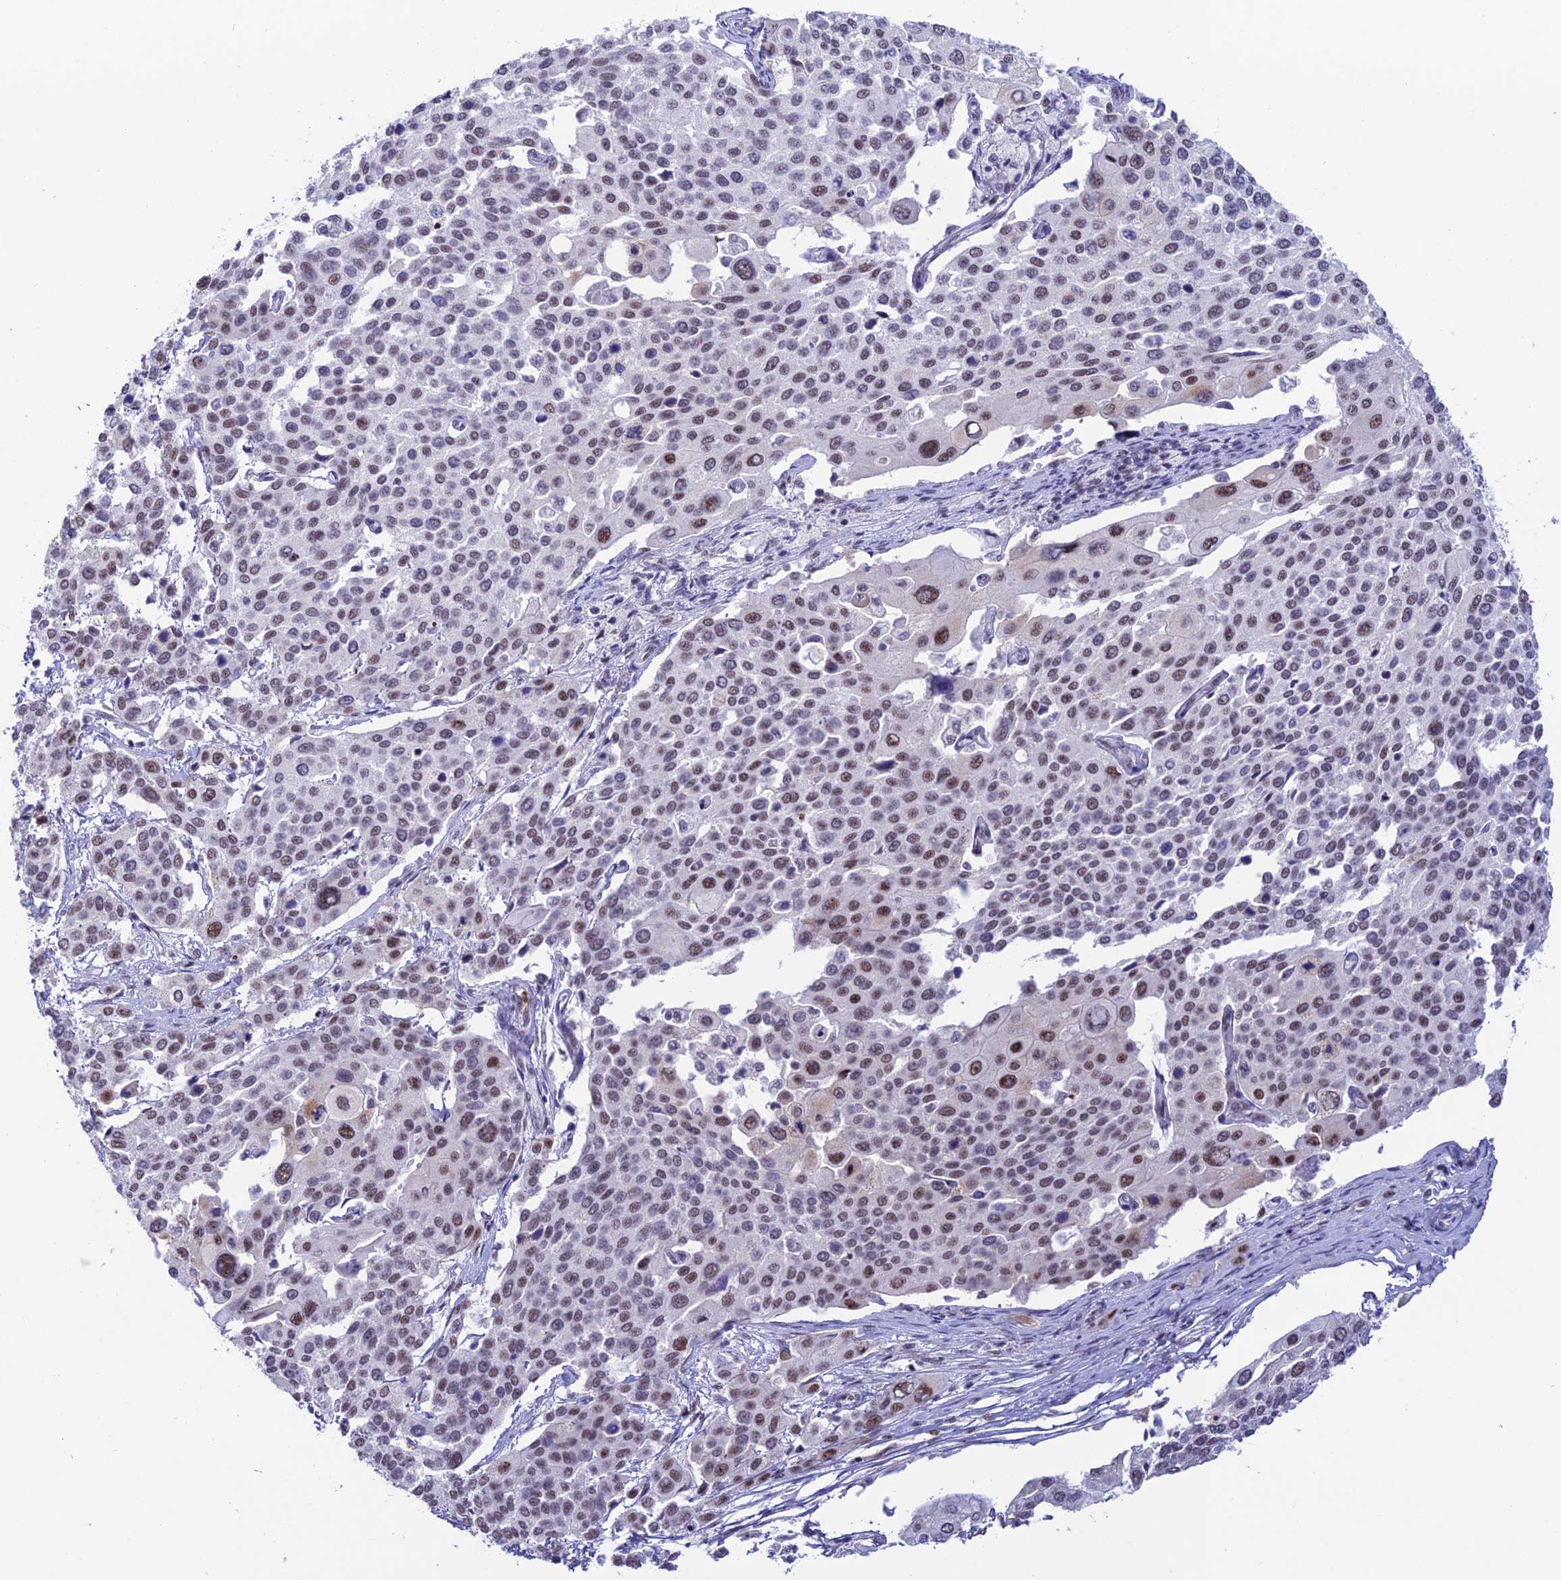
{"staining": {"intensity": "negative", "quantity": "none", "location": "none"}, "tissue": "cervical cancer", "cell_type": "Tumor cells", "image_type": "cancer", "snomed": [{"axis": "morphology", "description": "Squamous cell carcinoma, NOS"}, {"axis": "topography", "description": "Cervix"}], "caption": "Immunohistochemistry (IHC) histopathology image of neoplastic tissue: human squamous cell carcinoma (cervical) stained with DAB shows no significant protein staining in tumor cells.", "gene": "MFSD2B", "patient": {"sex": "female", "age": 44}}